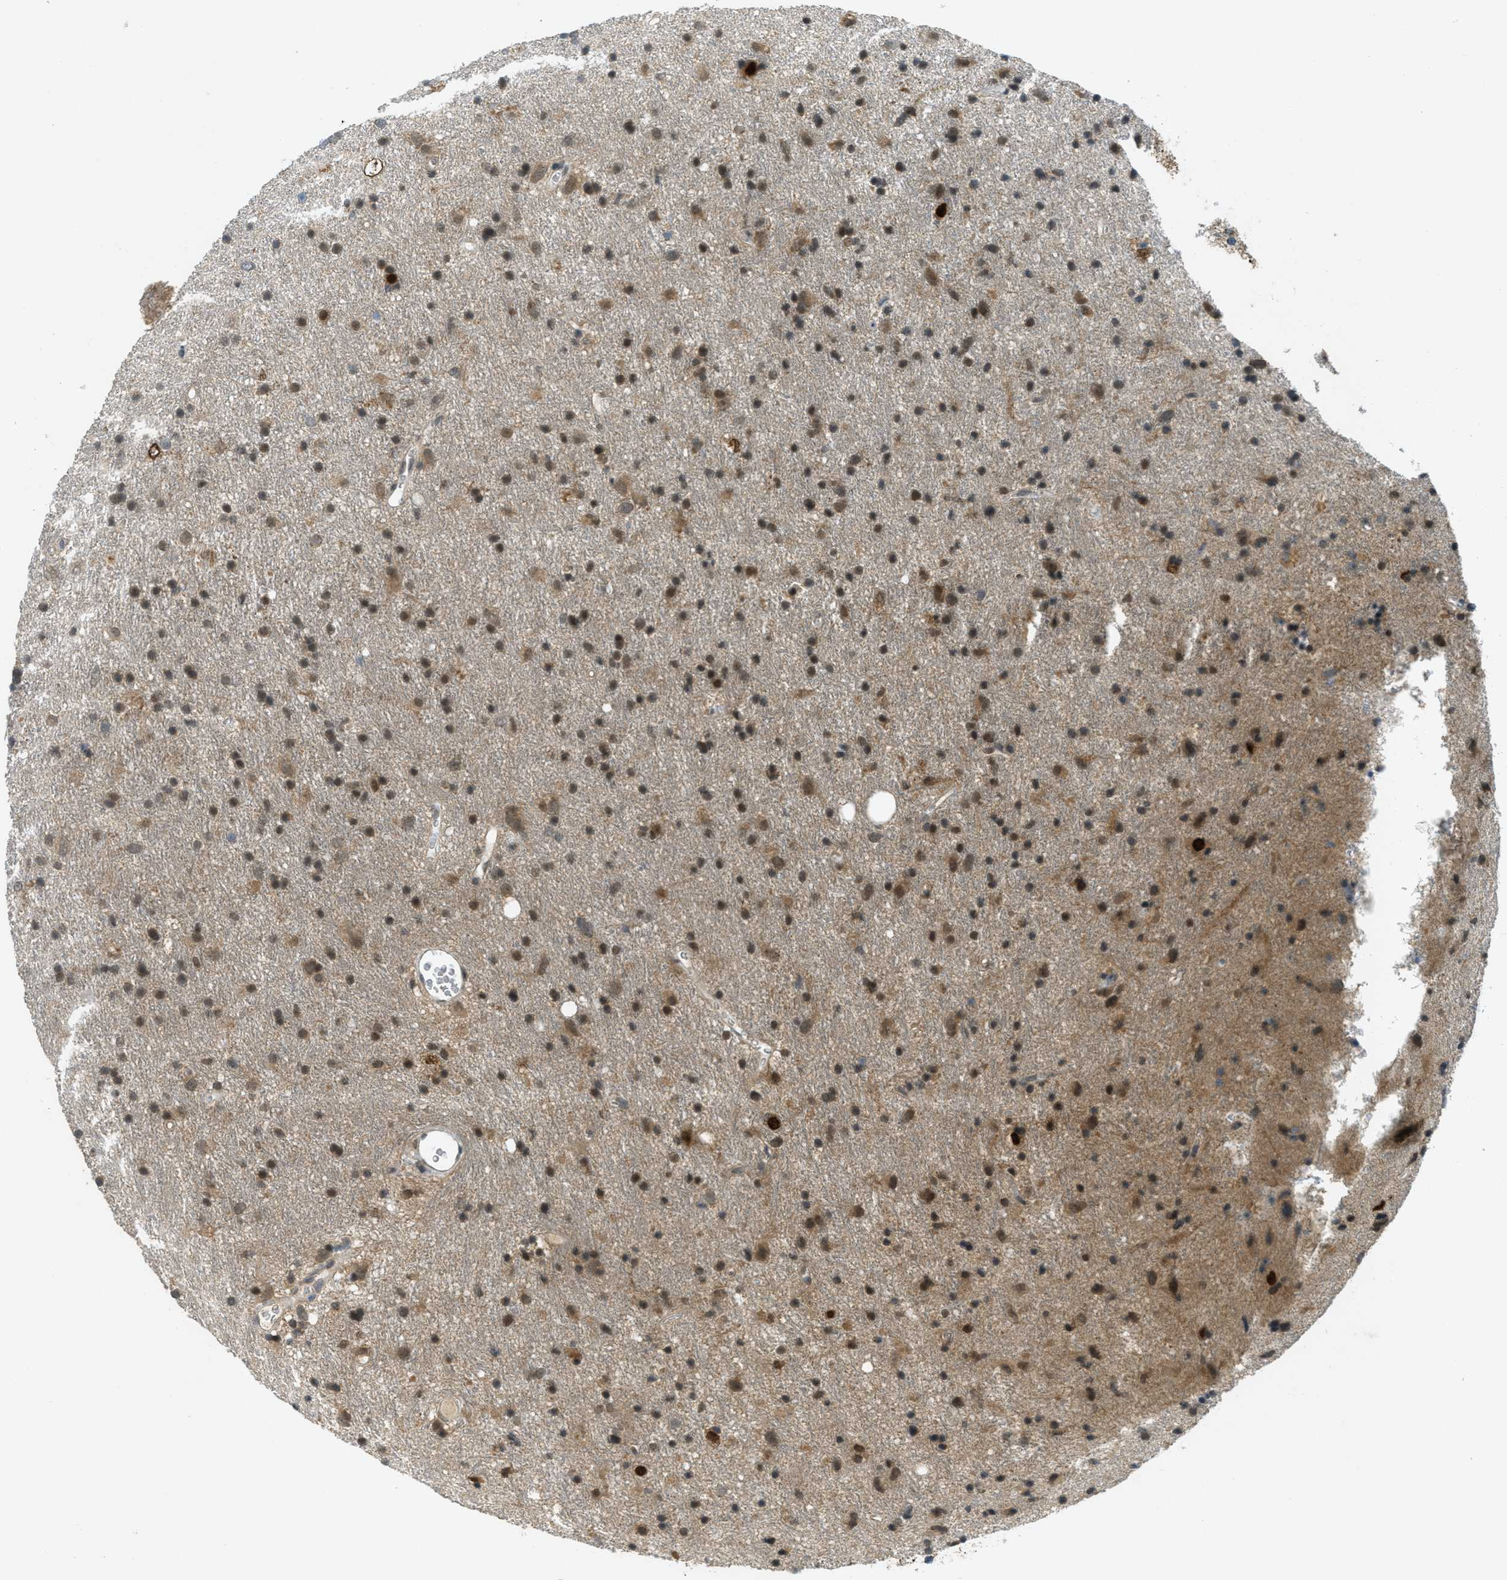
{"staining": {"intensity": "moderate", "quantity": ">75%", "location": "nuclear"}, "tissue": "glioma", "cell_type": "Tumor cells", "image_type": "cancer", "snomed": [{"axis": "morphology", "description": "Glioma, malignant, Low grade"}, {"axis": "topography", "description": "Brain"}], "caption": "Malignant glioma (low-grade) stained for a protein (brown) displays moderate nuclear positive expression in approximately >75% of tumor cells.", "gene": "TCF20", "patient": {"sex": "male", "age": 77}}